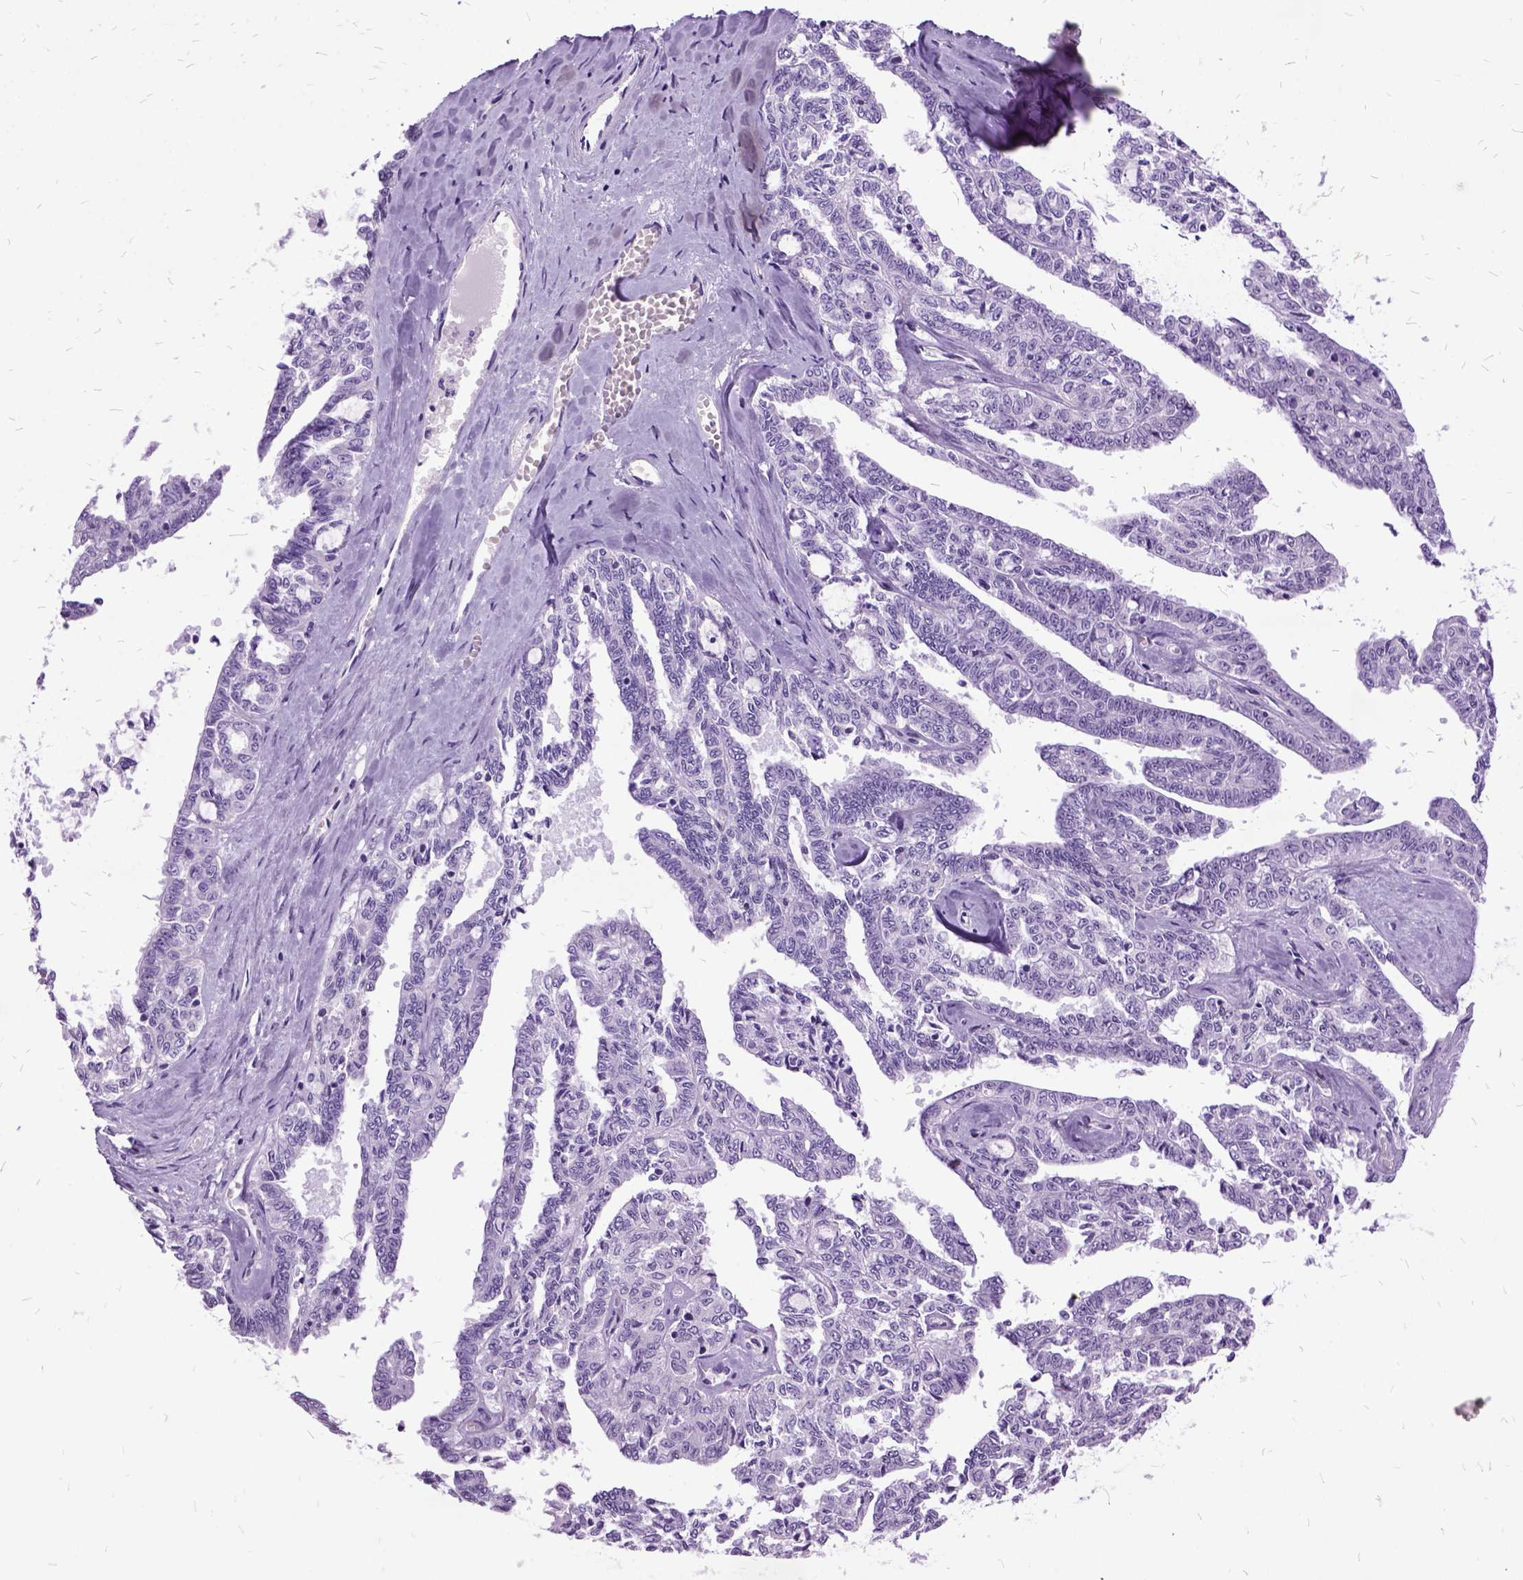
{"staining": {"intensity": "negative", "quantity": "none", "location": "none"}, "tissue": "ovarian cancer", "cell_type": "Tumor cells", "image_type": "cancer", "snomed": [{"axis": "morphology", "description": "Cystadenocarcinoma, serous, NOS"}, {"axis": "topography", "description": "Ovary"}], "caption": "Immunohistochemistry (IHC) of human serous cystadenocarcinoma (ovarian) displays no expression in tumor cells. (Immunohistochemistry, brightfield microscopy, high magnification).", "gene": "MME", "patient": {"sex": "female", "age": 71}}